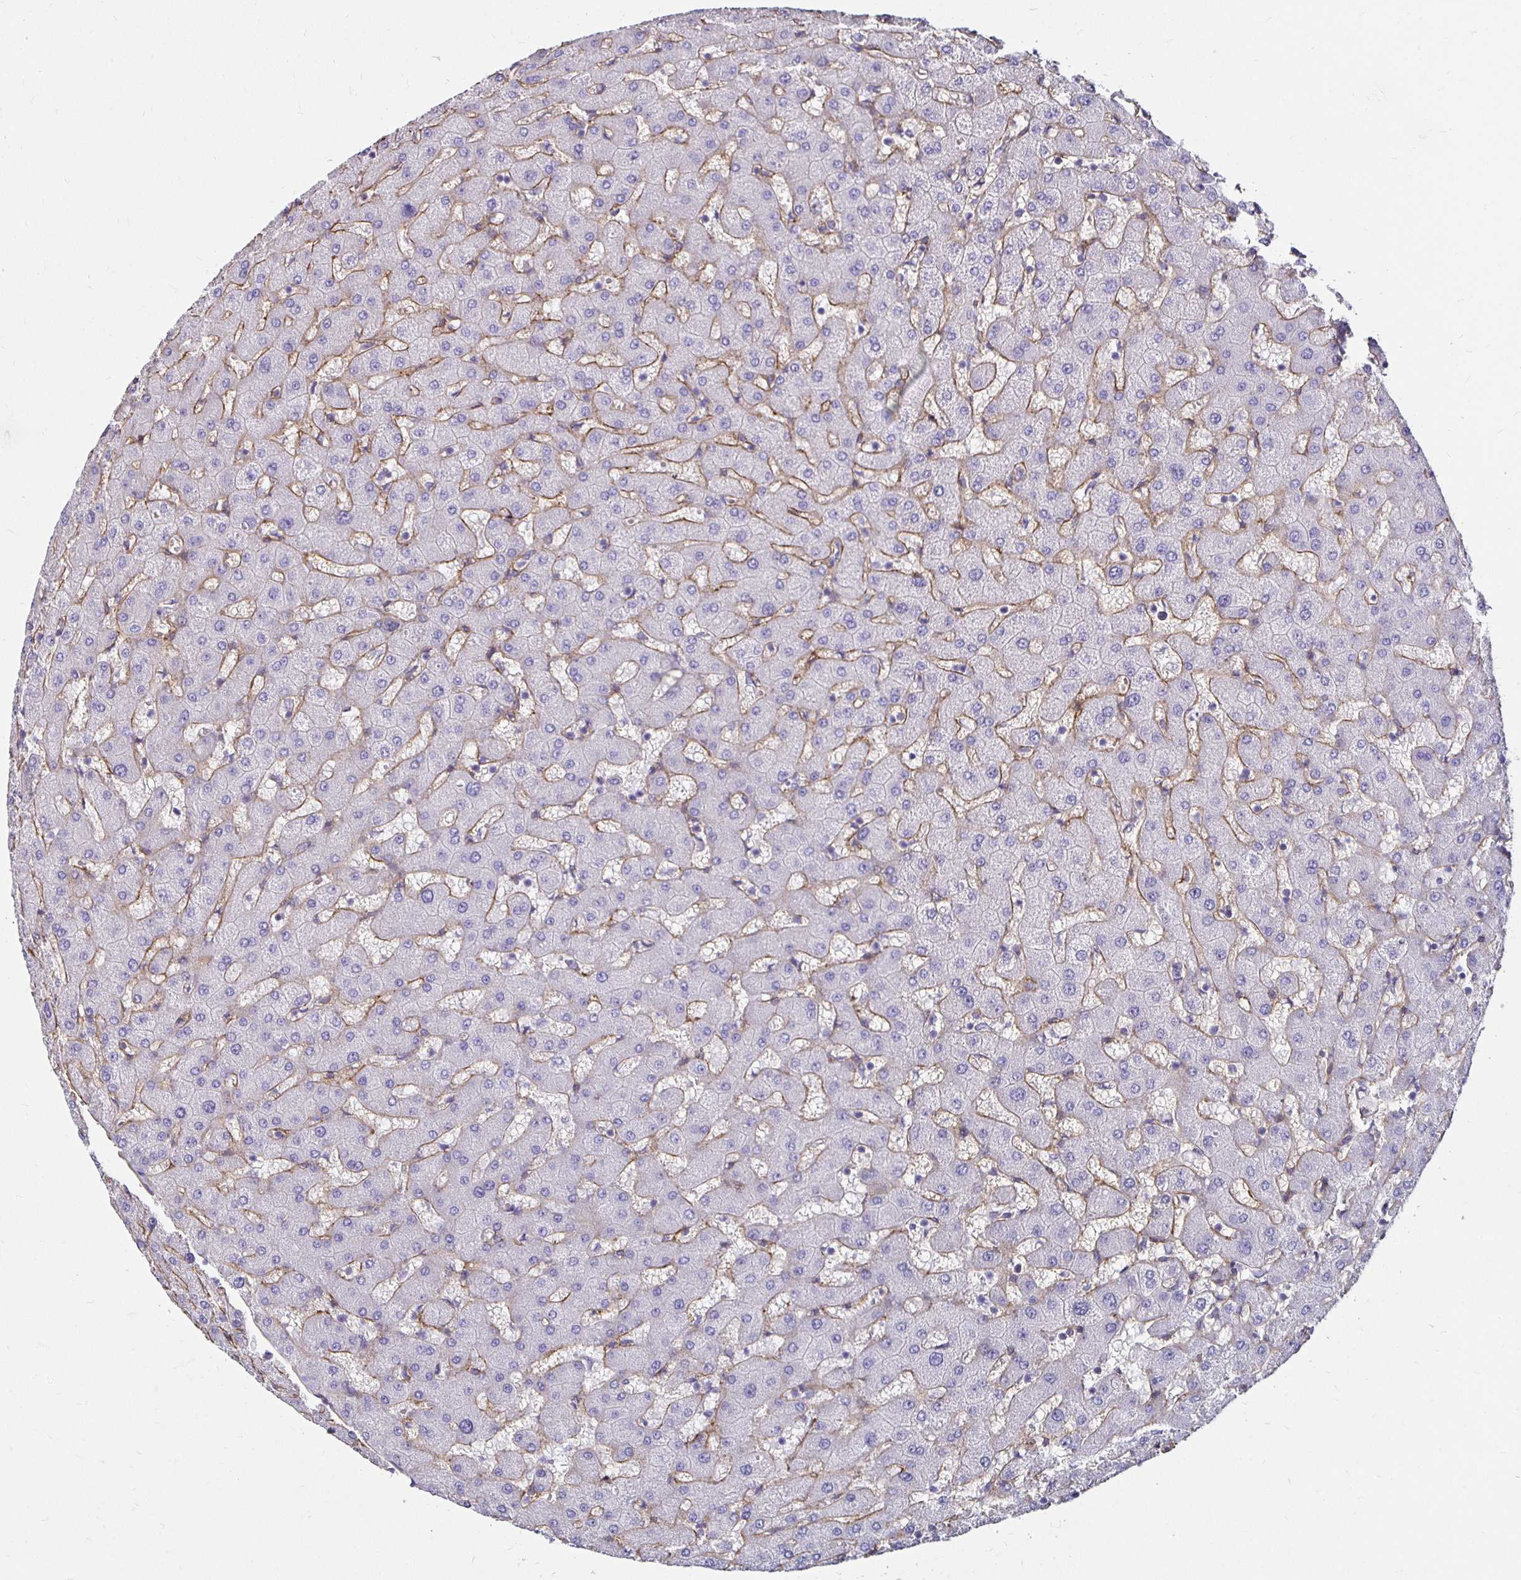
{"staining": {"intensity": "negative", "quantity": "none", "location": "none"}, "tissue": "liver", "cell_type": "Cholangiocytes", "image_type": "normal", "snomed": [{"axis": "morphology", "description": "Normal tissue, NOS"}, {"axis": "topography", "description": "Liver"}], "caption": "Cholangiocytes show no significant protein staining in benign liver. Nuclei are stained in blue.", "gene": "ITGB1", "patient": {"sex": "female", "age": 63}}